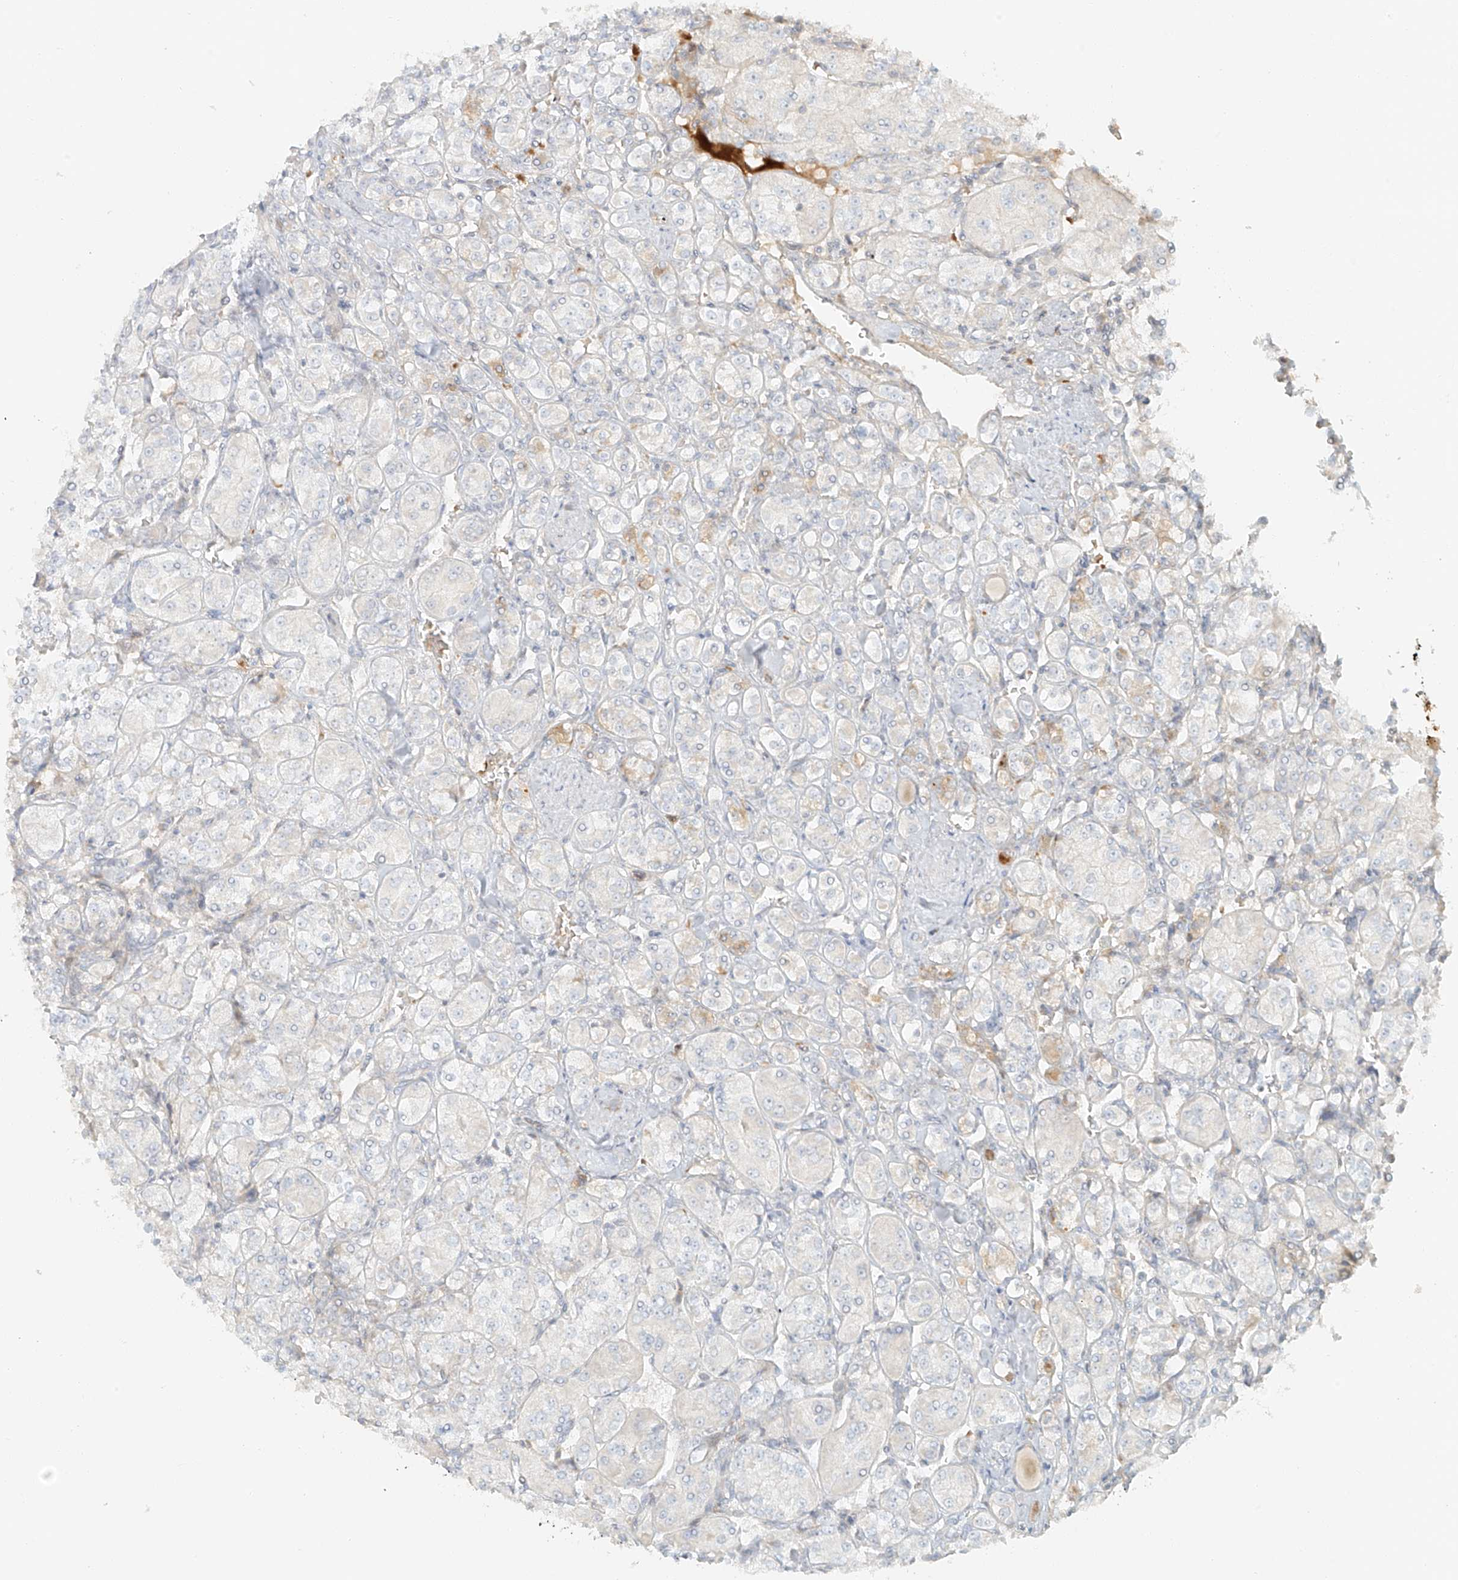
{"staining": {"intensity": "negative", "quantity": "none", "location": "none"}, "tissue": "renal cancer", "cell_type": "Tumor cells", "image_type": "cancer", "snomed": [{"axis": "morphology", "description": "Adenocarcinoma, NOS"}, {"axis": "topography", "description": "Kidney"}], "caption": "Human renal cancer stained for a protein using IHC shows no expression in tumor cells.", "gene": "MIPEP", "patient": {"sex": "male", "age": 77}}